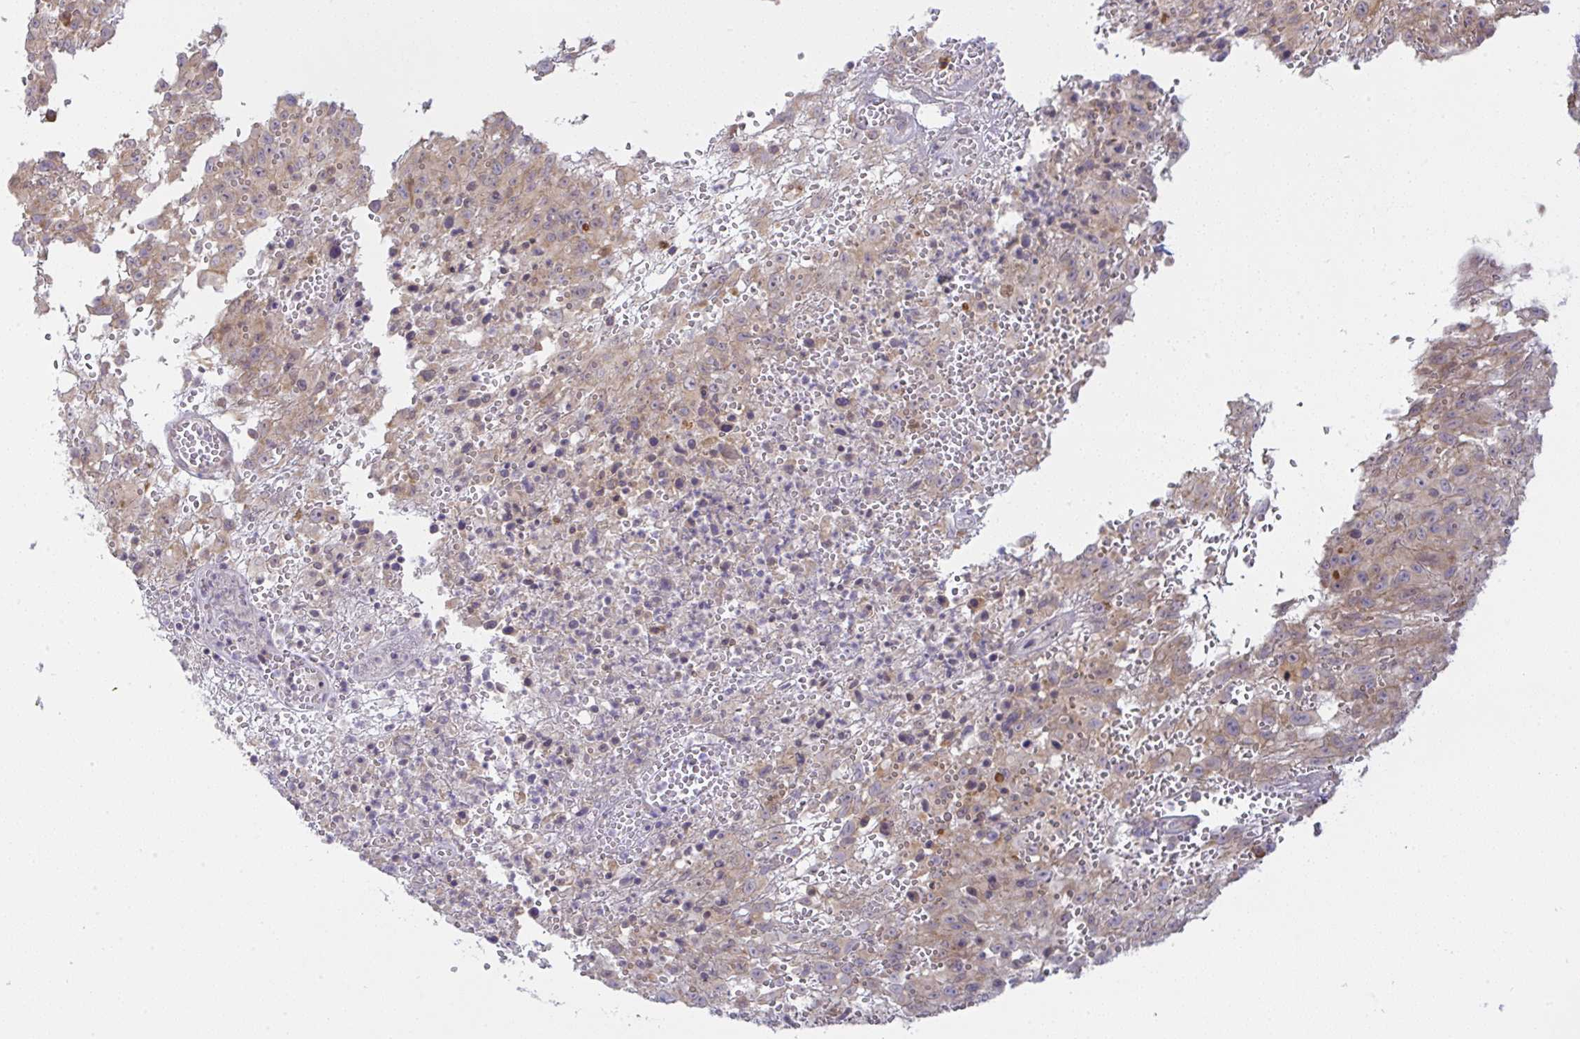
{"staining": {"intensity": "weak", "quantity": ">75%", "location": "cytoplasmic/membranous"}, "tissue": "melanoma", "cell_type": "Tumor cells", "image_type": "cancer", "snomed": [{"axis": "morphology", "description": "Malignant melanoma, NOS"}, {"axis": "topography", "description": "Skin"}], "caption": "Human malignant melanoma stained with a brown dye exhibits weak cytoplasmic/membranous positive staining in approximately >75% of tumor cells.", "gene": "DERL2", "patient": {"sex": "male", "age": 46}}